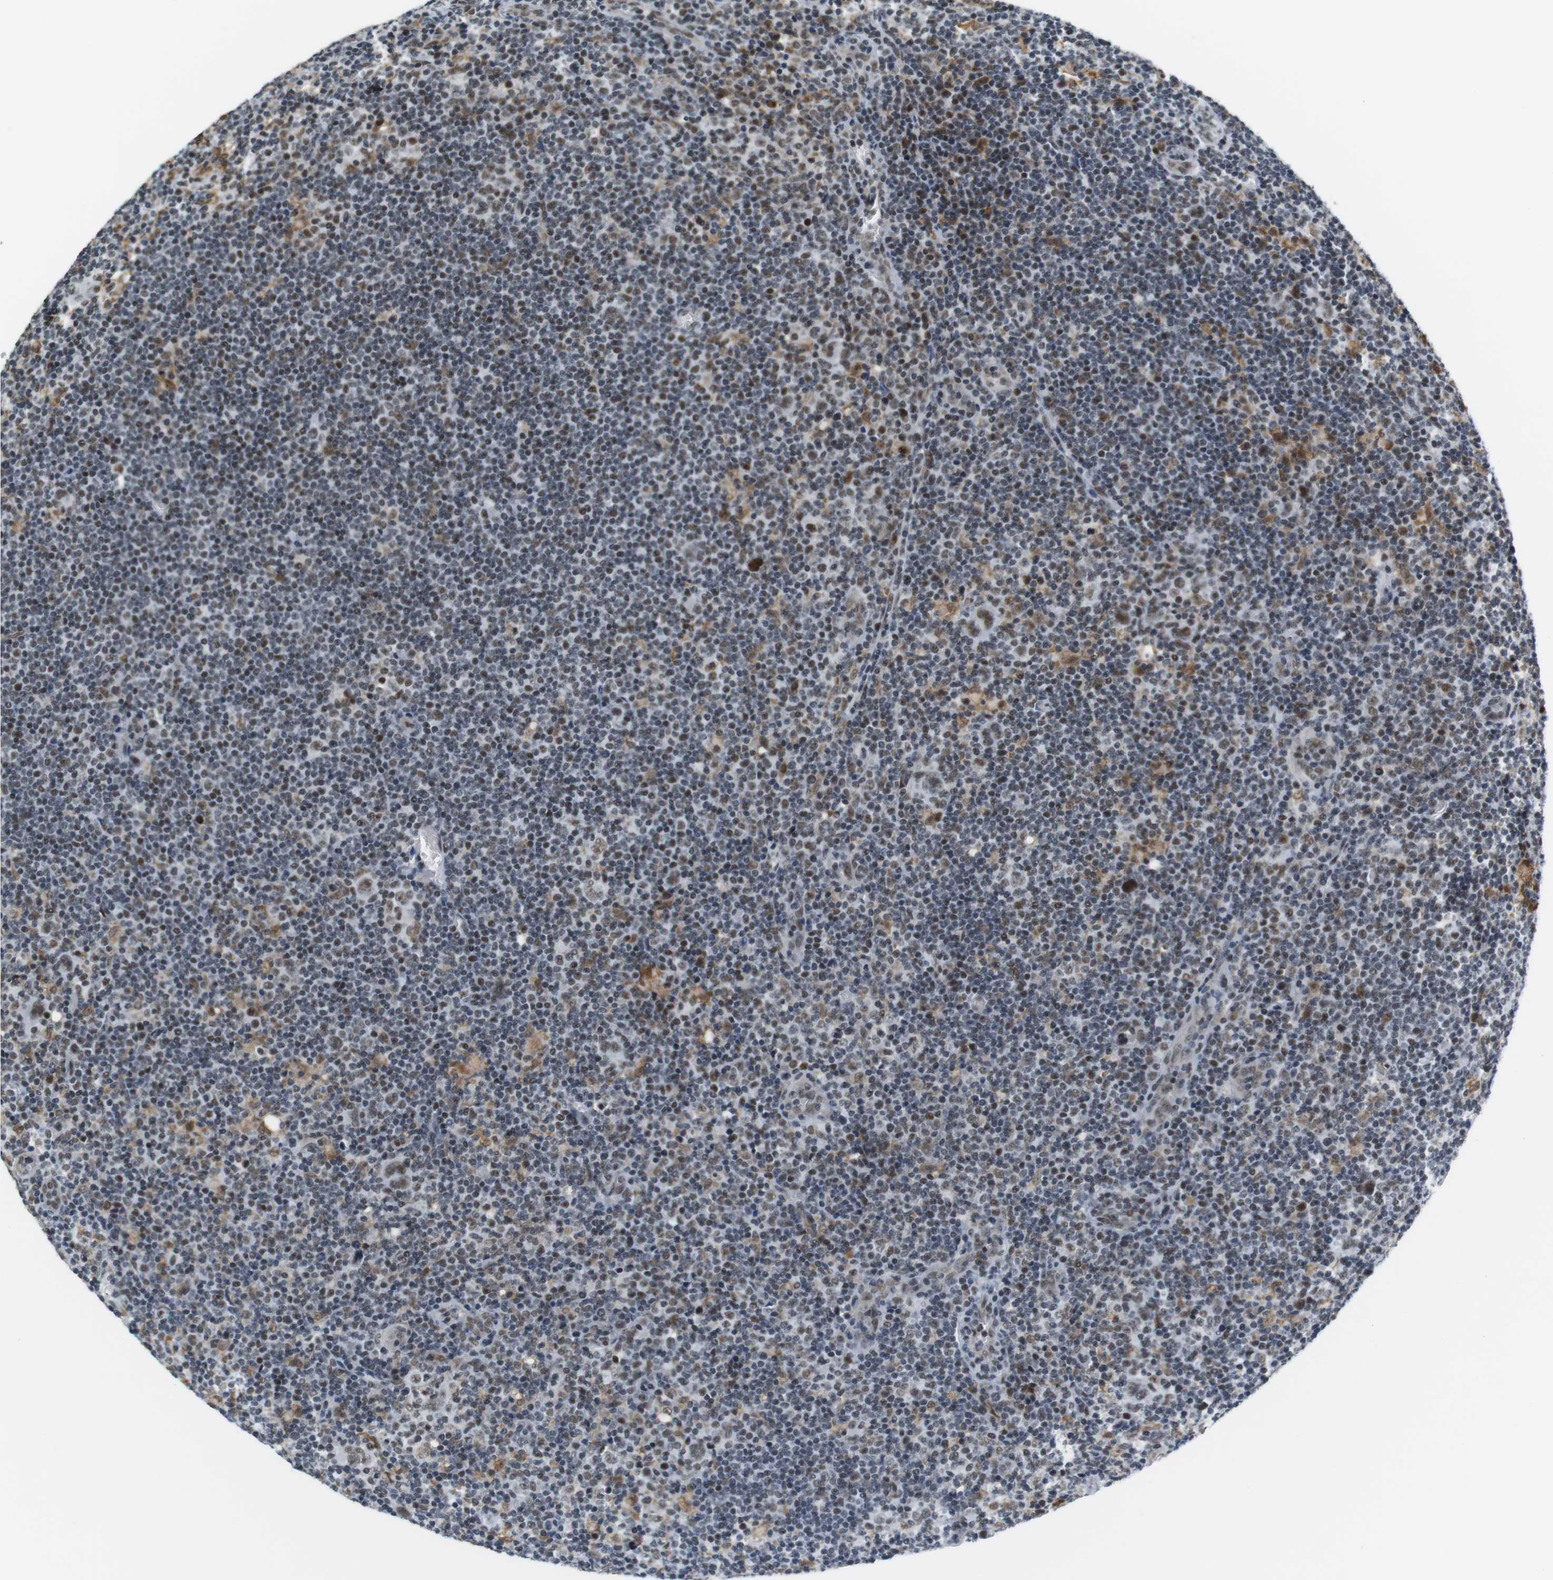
{"staining": {"intensity": "moderate", "quantity": ">75%", "location": "nuclear"}, "tissue": "lymphoma", "cell_type": "Tumor cells", "image_type": "cancer", "snomed": [{"axis": "morphology", "description": "Hodgkin's disease, NOS"}, {"axis": "topography", "description": "Lymph node"}], "caption": "Immunohistochemistry (IHC) staining of lymphoma, which reveals medium levels of moderate nuclear positivity in about >75% of tumor cells indicating moderate nuclear protein staining. The staining was performed using DAB (3,3'-diaminobenzidine) (brown) for protein detection and nuclei were counterstained in hematoxylin (blue).", "gene": "RNF38", "patient": {"sex": "female", "age": 57}}